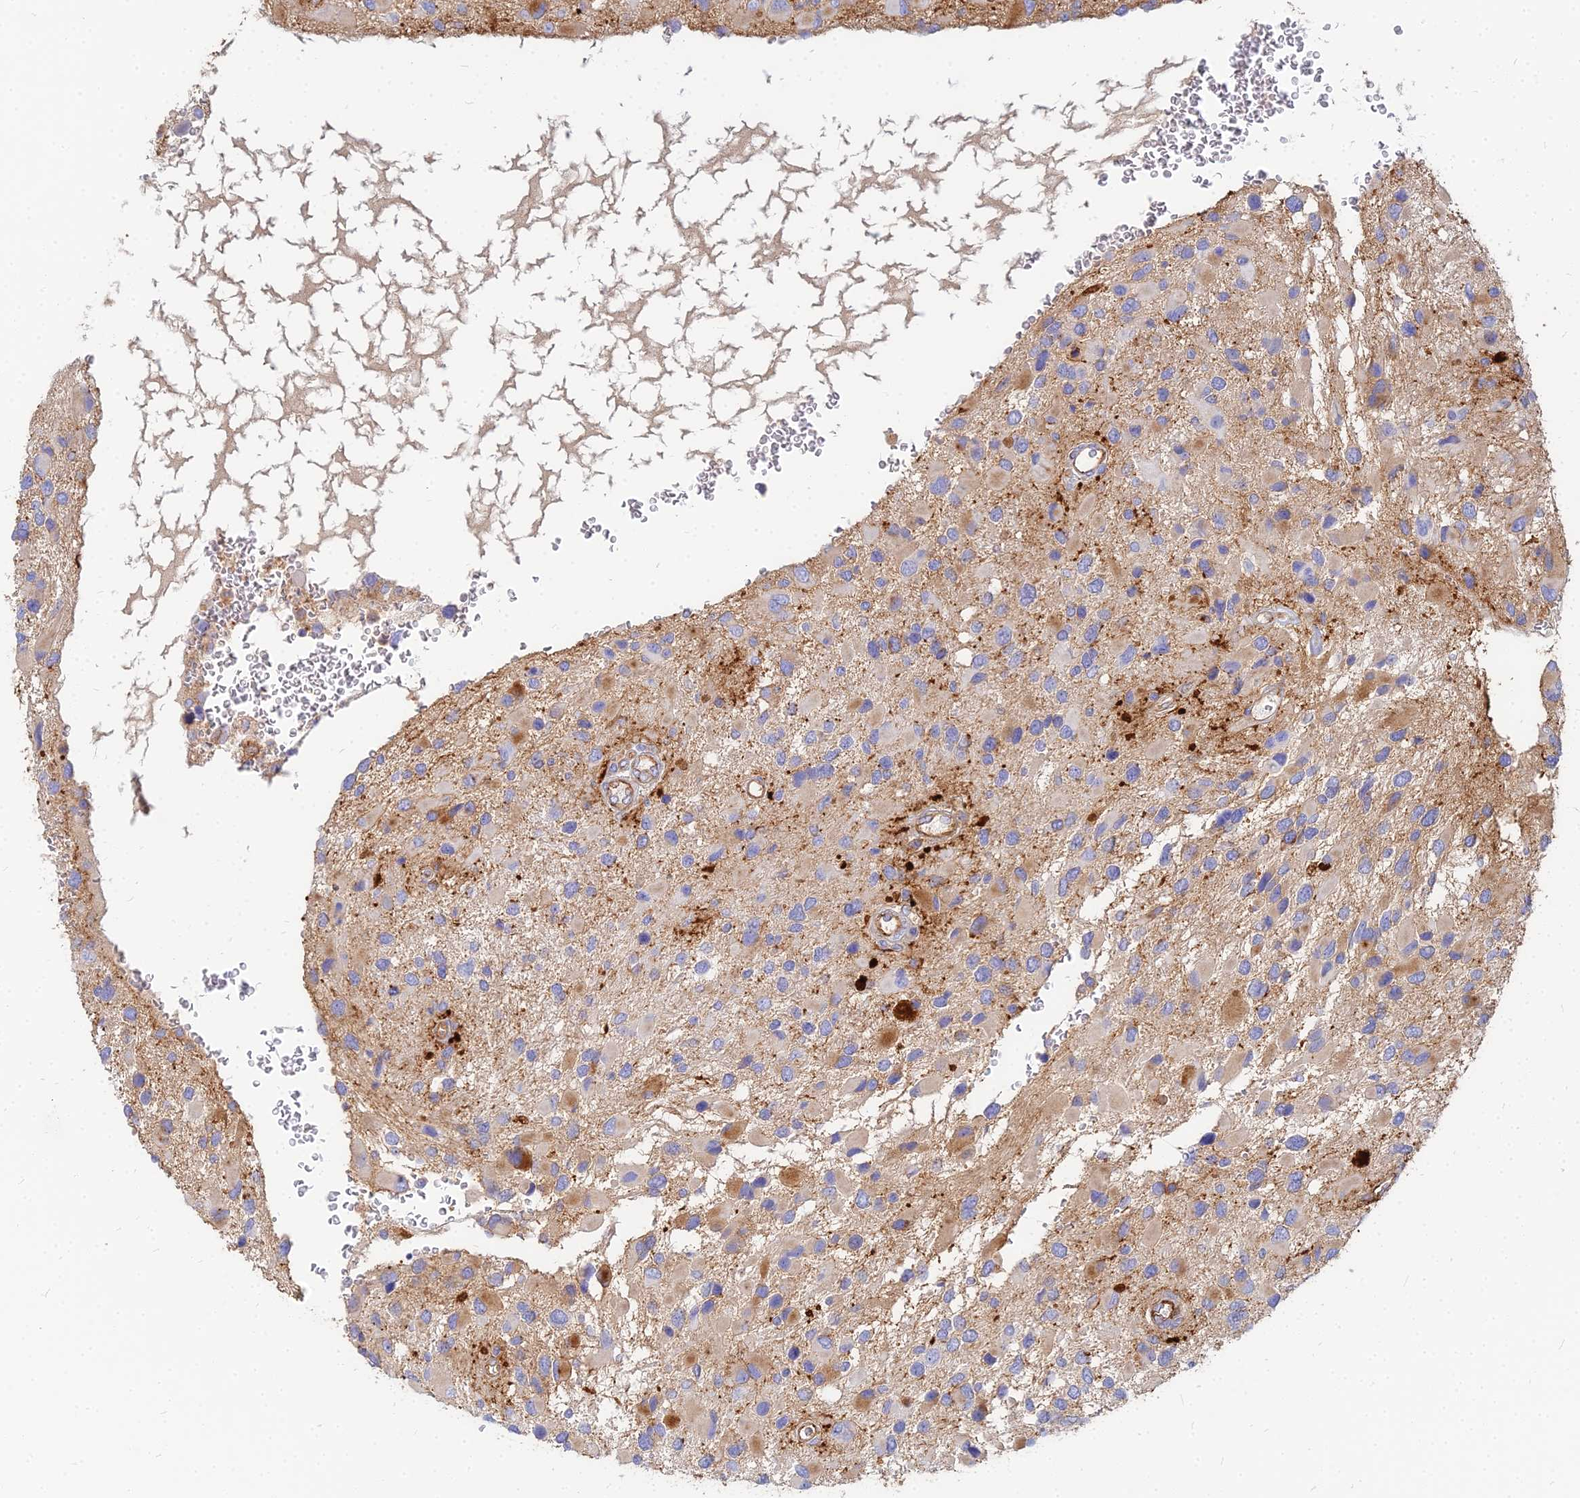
{"staining": {"intensity": "negative", "quantity": "none", "location": "none"}, "tissue": "glioma", "cell_type": "Tumor cells", "image_type": "cancer", "snomed": [{"axis": "morphology", "description": "Glioma, malignant, High grade"}, {"axis": "topography", "description": "Brain"}], "caption": "Tumor cells show no significant positivity in malignant high-grade glioma.", "gene": "VAT1", "patient": {"sex": "male", "age": 53}}